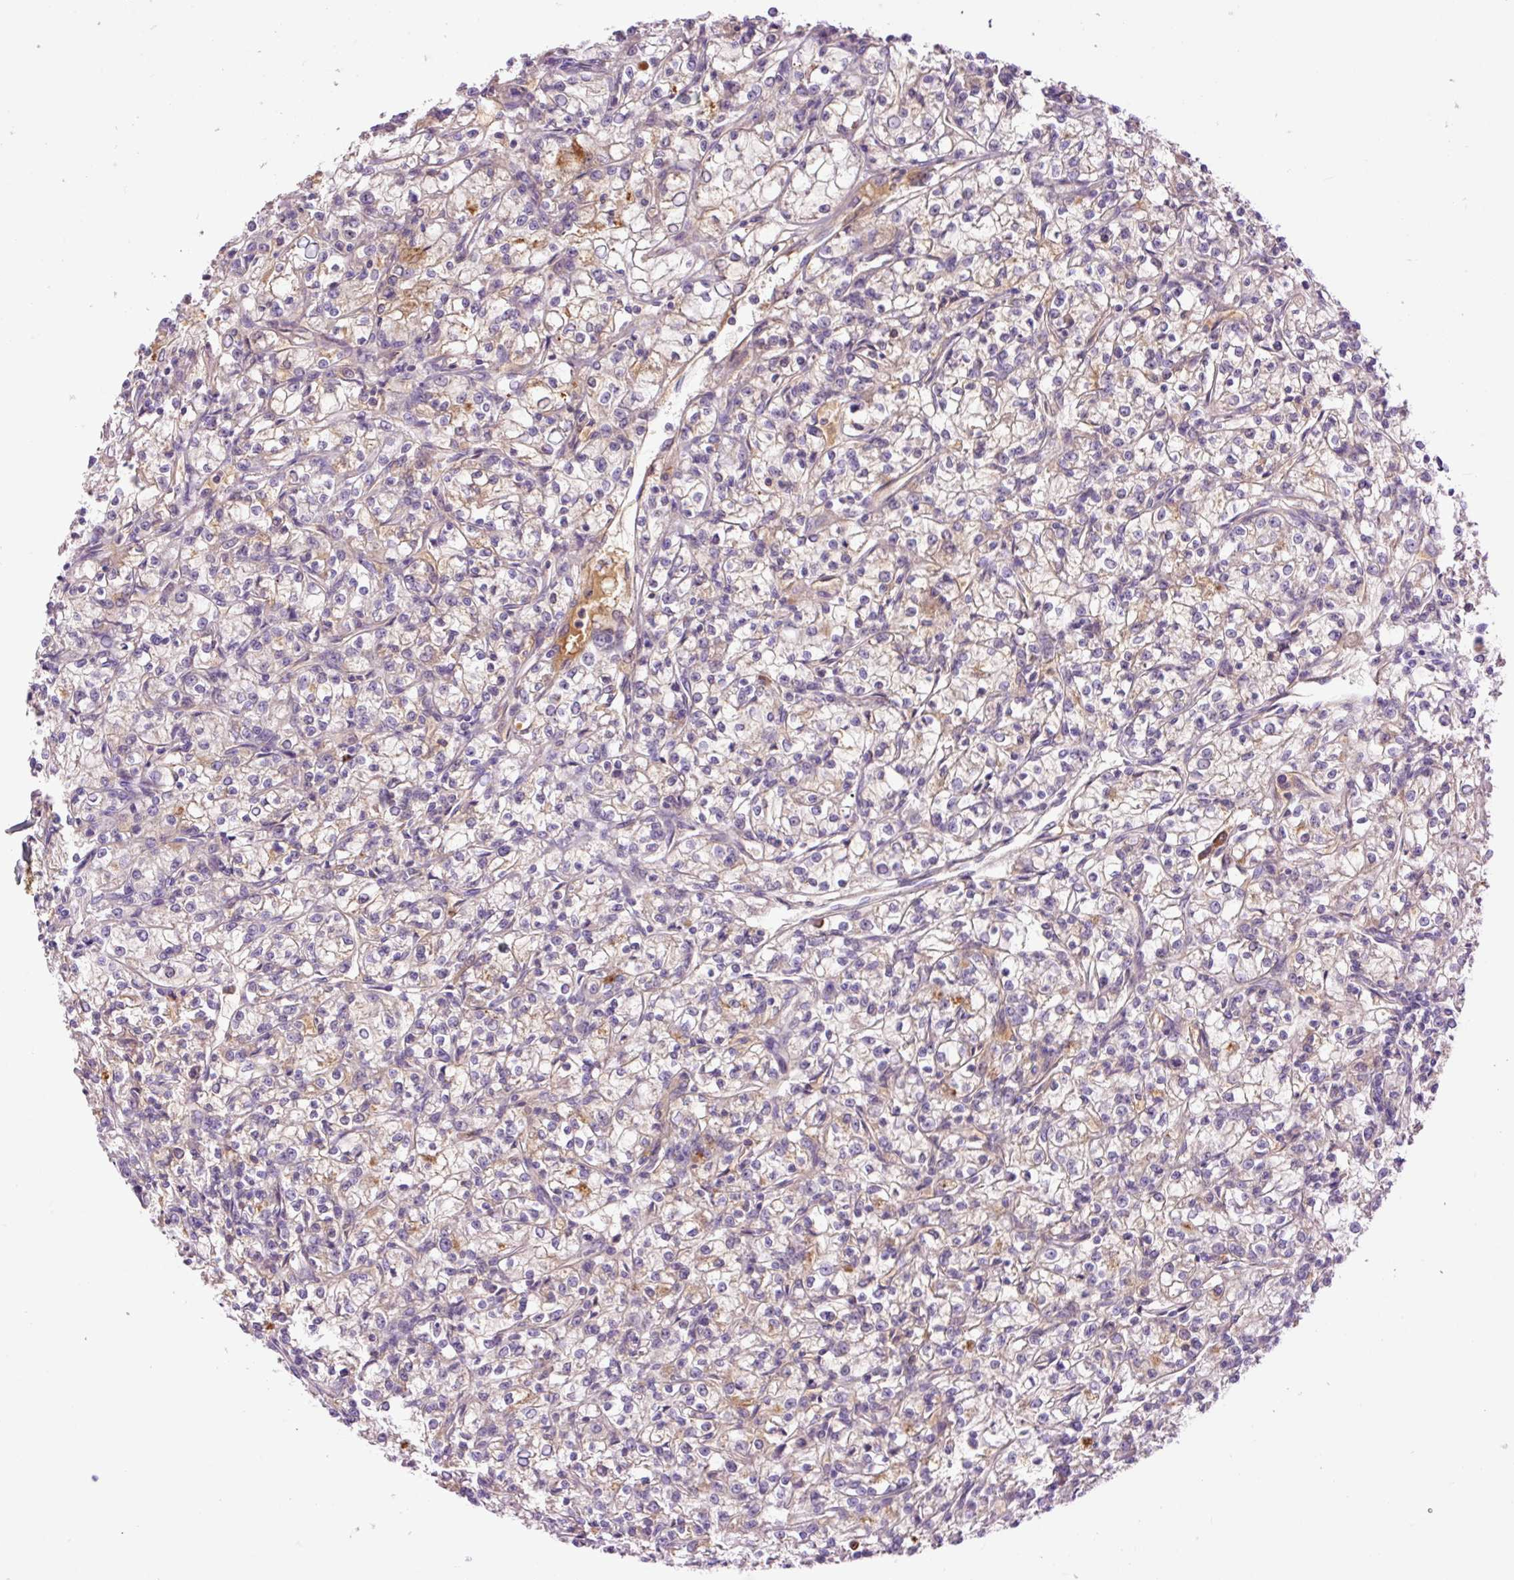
{"staining": {"intensity": "moderate", "quantity": "25%-75%", "location": "cytoplasmic/membranous"}, "tissue": "renal cancer", "cell_type": "Tumor cells", "image_type": "cancer", "snomed": [{"axis": "morphology", "description": "Adenocarcinoma, NOS"}, {"axis": "topography", "description": "Kidney"}], "caption": "Renal cancer (adenocarcinoma) was stained to show a protein in brown. There is medium levels of moderate cytoplasmic/membranous positivity in approximately 25%-75% of tumor cells. (brown staining indicates protein expression, while blue staining denotes nuclei).", "gene": "DPPA4", "patient": {"sex": "female", "age": 59}}